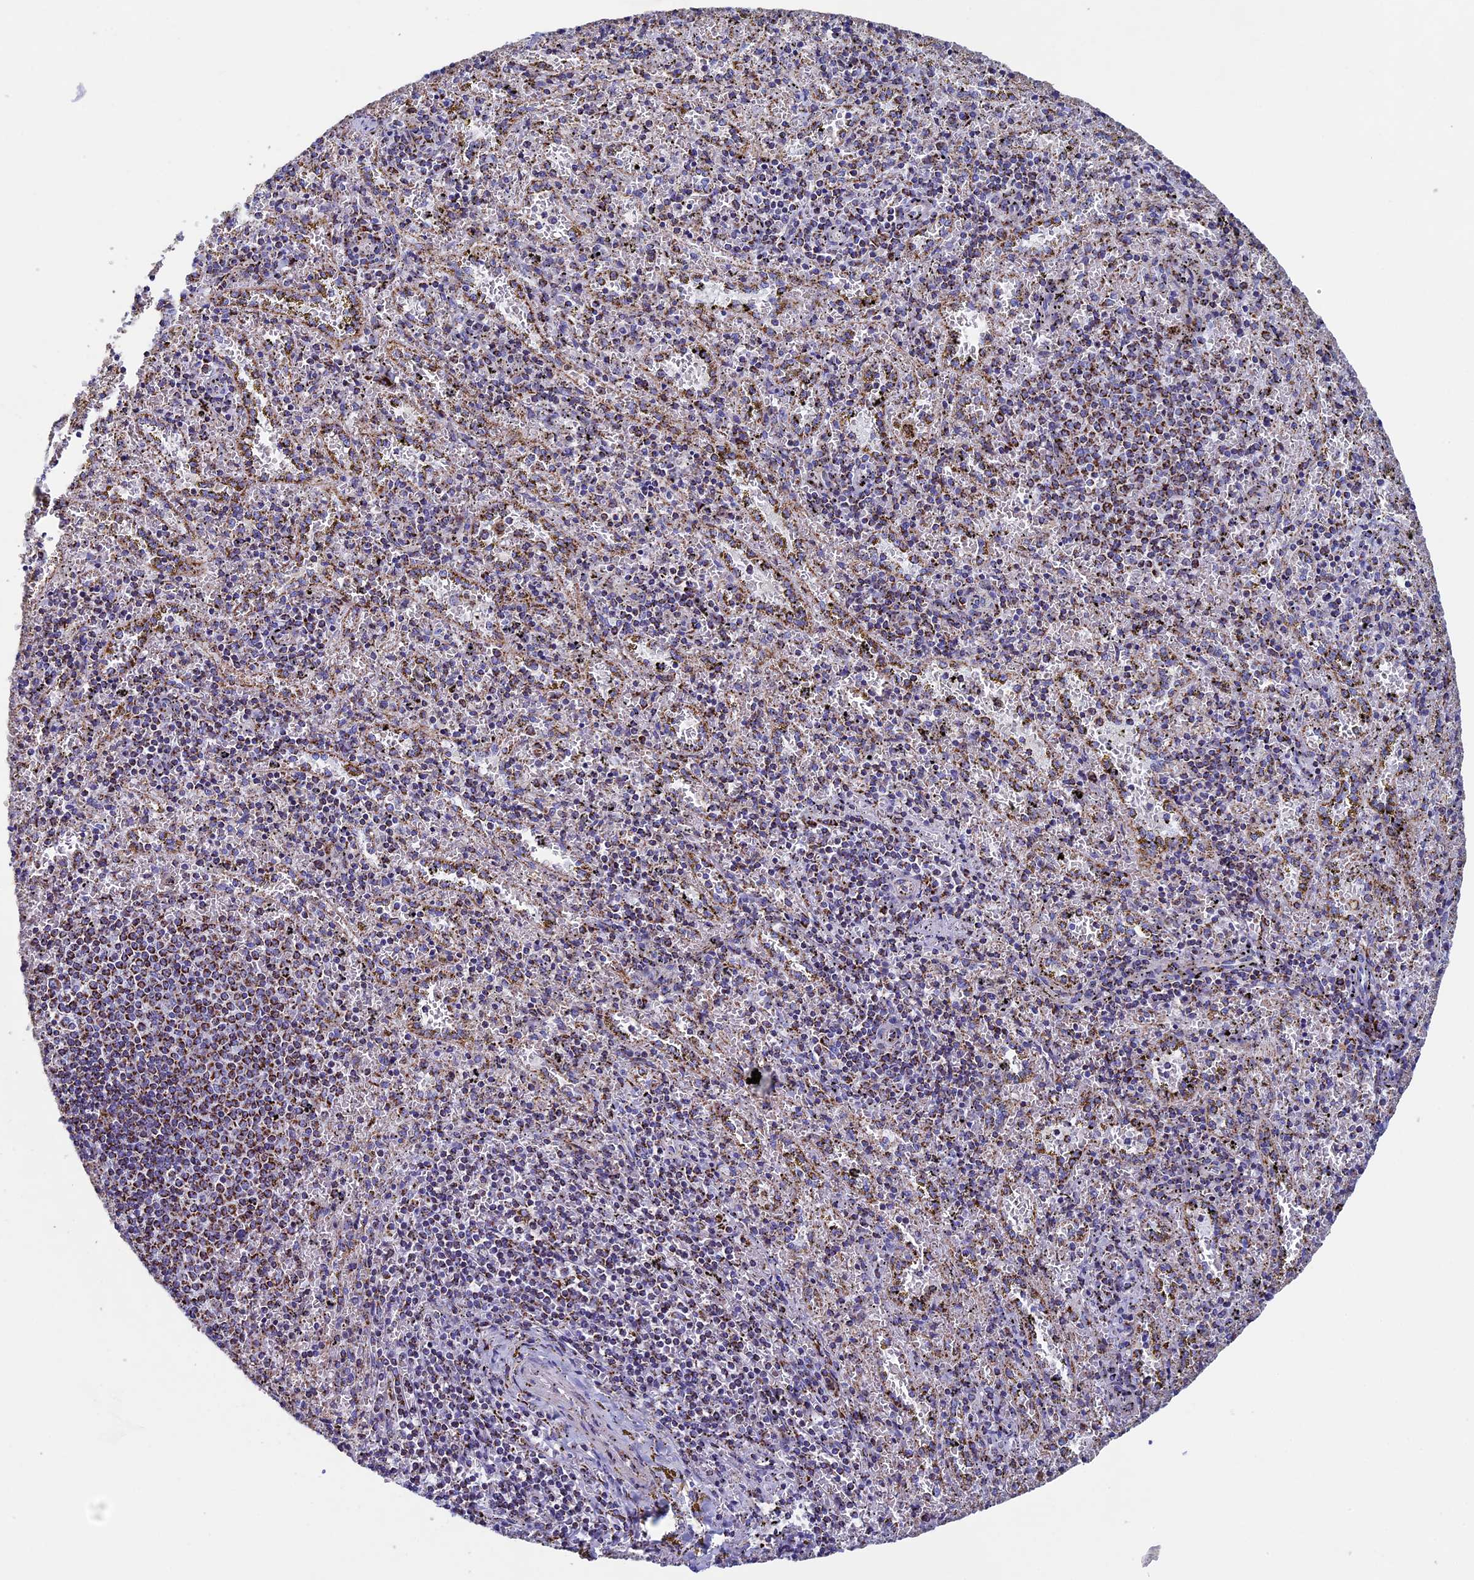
{"staining": {"intensity": "moderate", "quantity": "25%-75%", "location": "cytoplasmic/membranous"}, "tissue": "spleen", "cell_type": "Cells in red pulp", "image_type": "normal", "snomed": [{"axis": "morphology", "description": "Normal tissue, NOS"}, {"axis": "topography", "description": "Spleen"}], "caption": "Immunohistochemistry image of normal spleen stained for a protein (brown), which demonstrates medium levels of moderate cytoplasmic/membranous staining in approximately 25%-75% of cells in red pulp.", "gene": "UQCRFS1", "patient": {"sex": "male", "age": 11}}